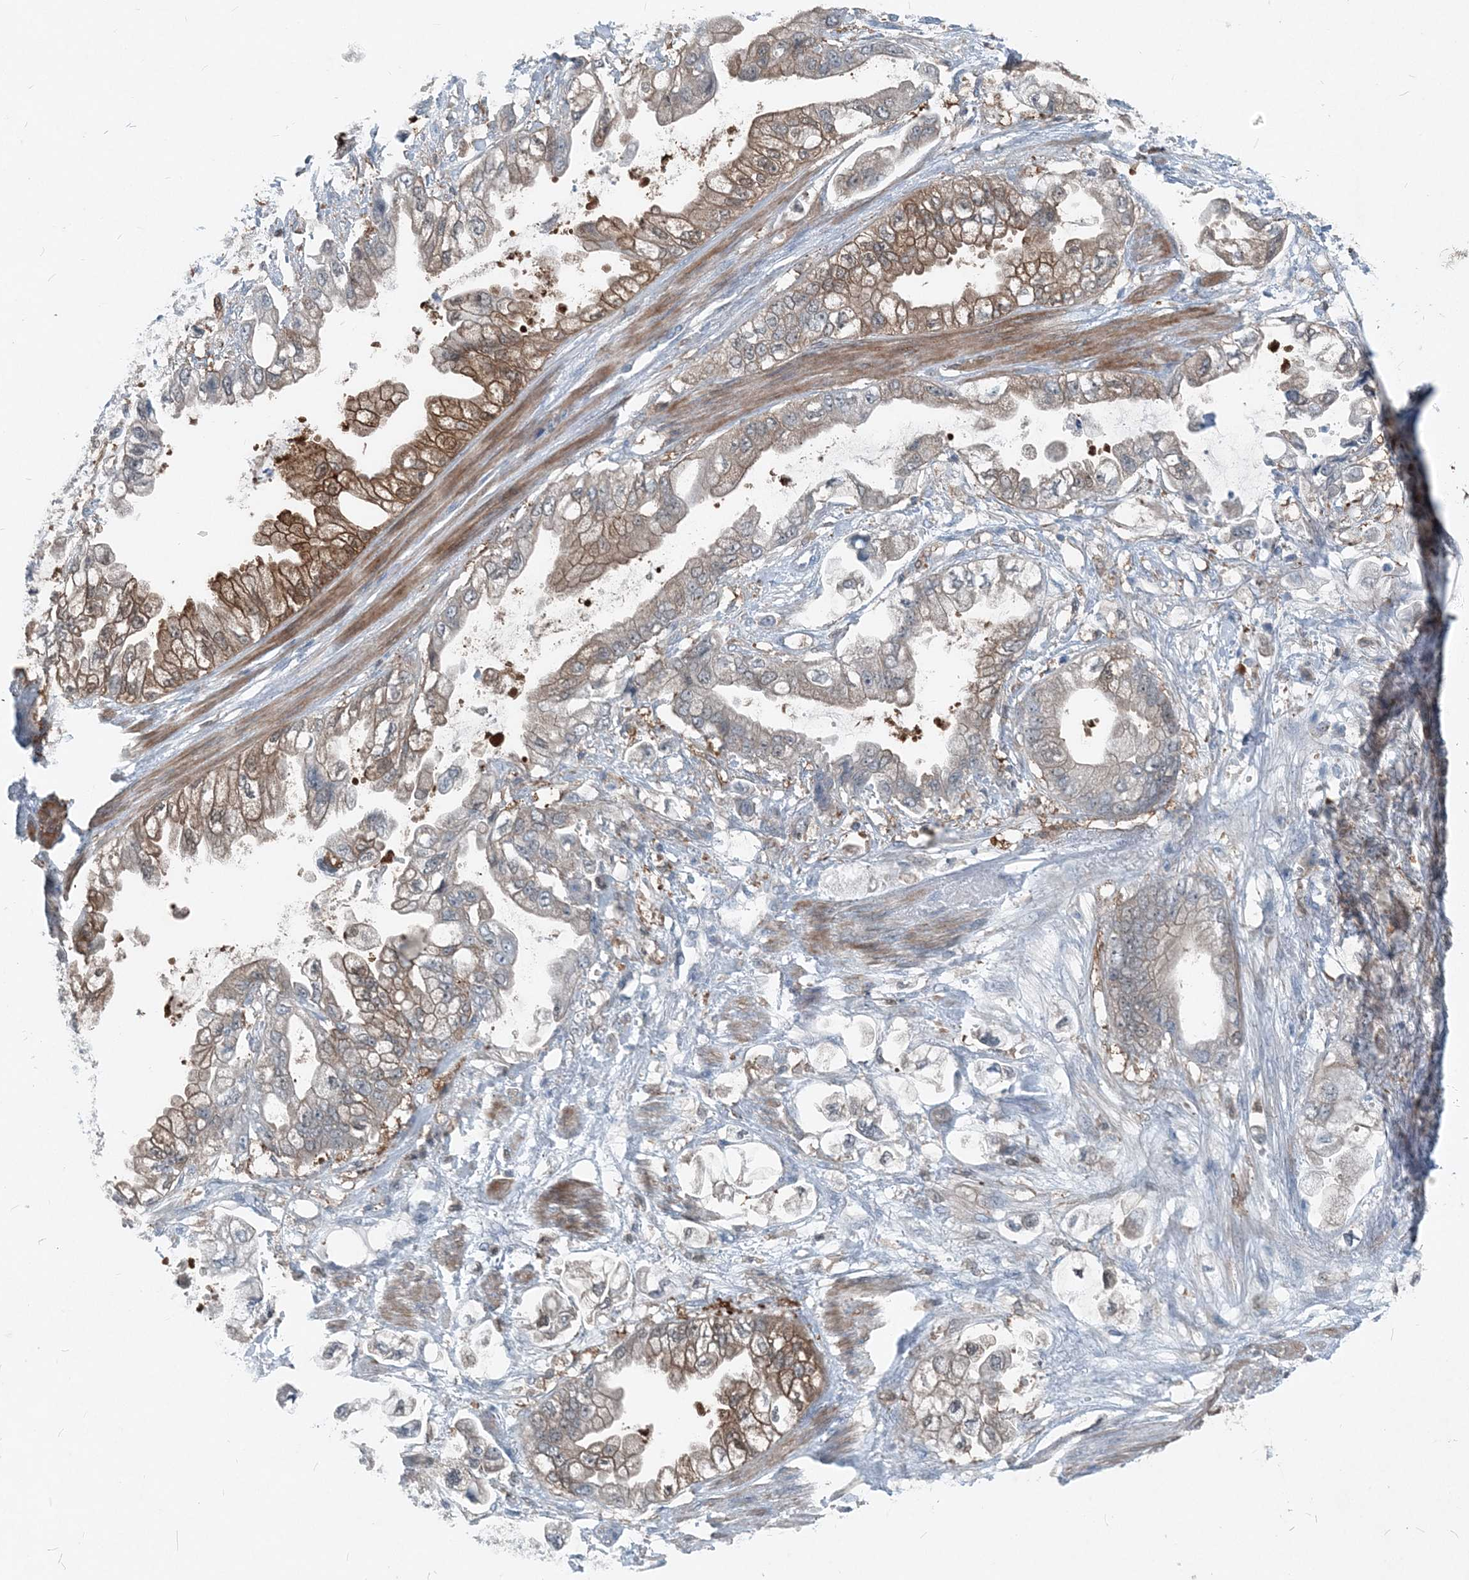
{"staining": {"intensity": "moderate", "quantity": "<25%", "location": "cytoplasmic/membranous"}, "tissue": "stomach cancer", "cell_type": "Tumor cells", "image_type": "cancer", "snomed": [{"axis": "morphology", "description": "Adenocarcinoma, NOS"}, {"axis": "topography", "description": "Stomach"}], "caption": "IHC photomicrograph of neoplastic tissue: human stomach cancer (adenocarcinoma) stained using immunohistochemistry displays low levels of moderate protein expression localized specifically in the cytoplasmic/membranous of tumor cells, appearing as a cytoplasmic/membranous brown color.", "gene": "ARMH1", "patient": {"sex": "male", "age": 62}}